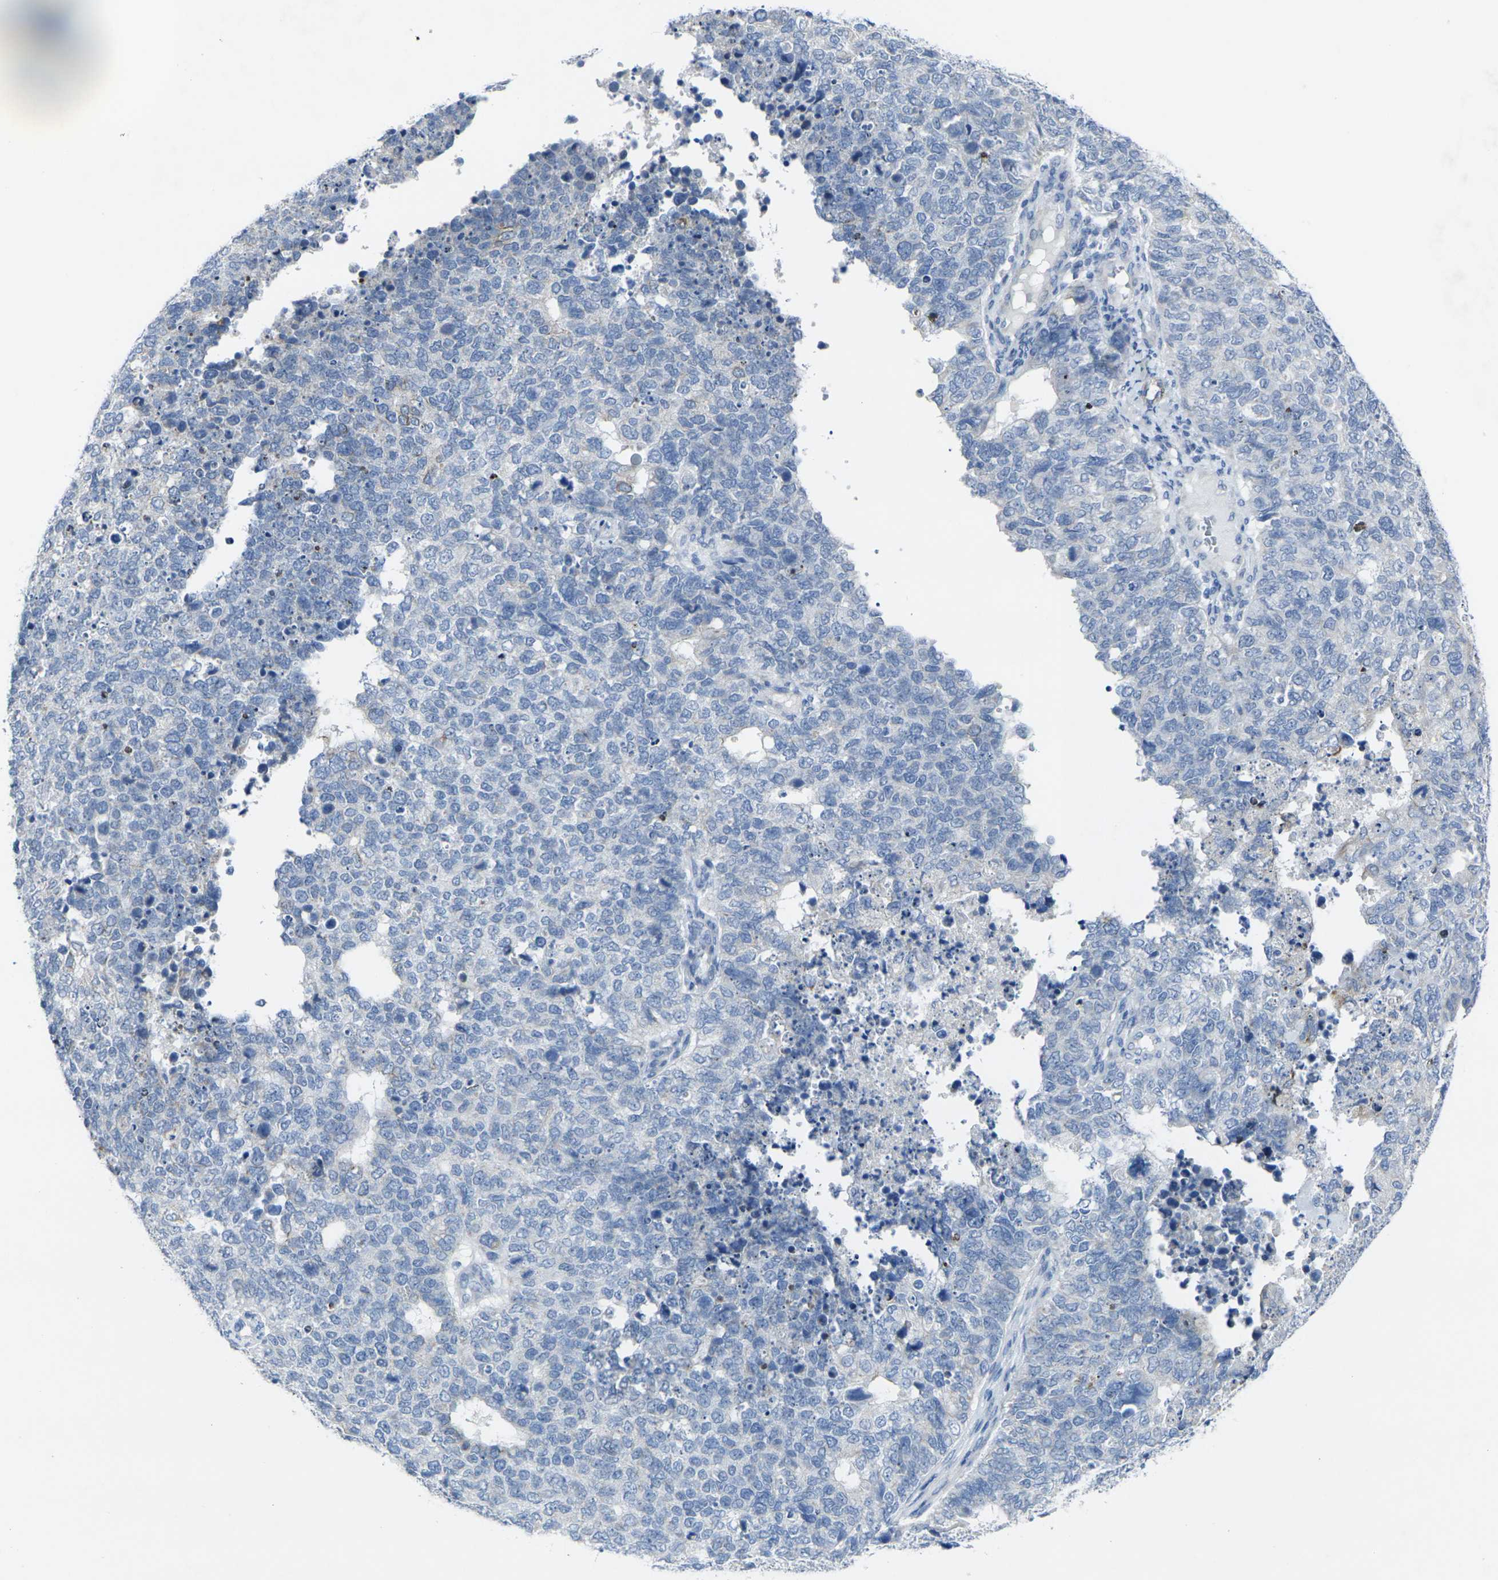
{"staining": {"intensity": "negative", "quantity": "none", "location": "none"}, "tissue": "cervical cancer", "cell_type": "Tumor cells", "image_type": "cancer", "snomed": [{"axis": "morphology", "description": "Squamous cell carcinoma, NOS"}, {"axis": "topography", "description": "Cervix"}], "caption": "Image shows no significant protein expression in tumor cells of cervical squamous cell carcinoma.", "gene": "ANKRD46", "patient": {"sex": "female", "age": 63}}